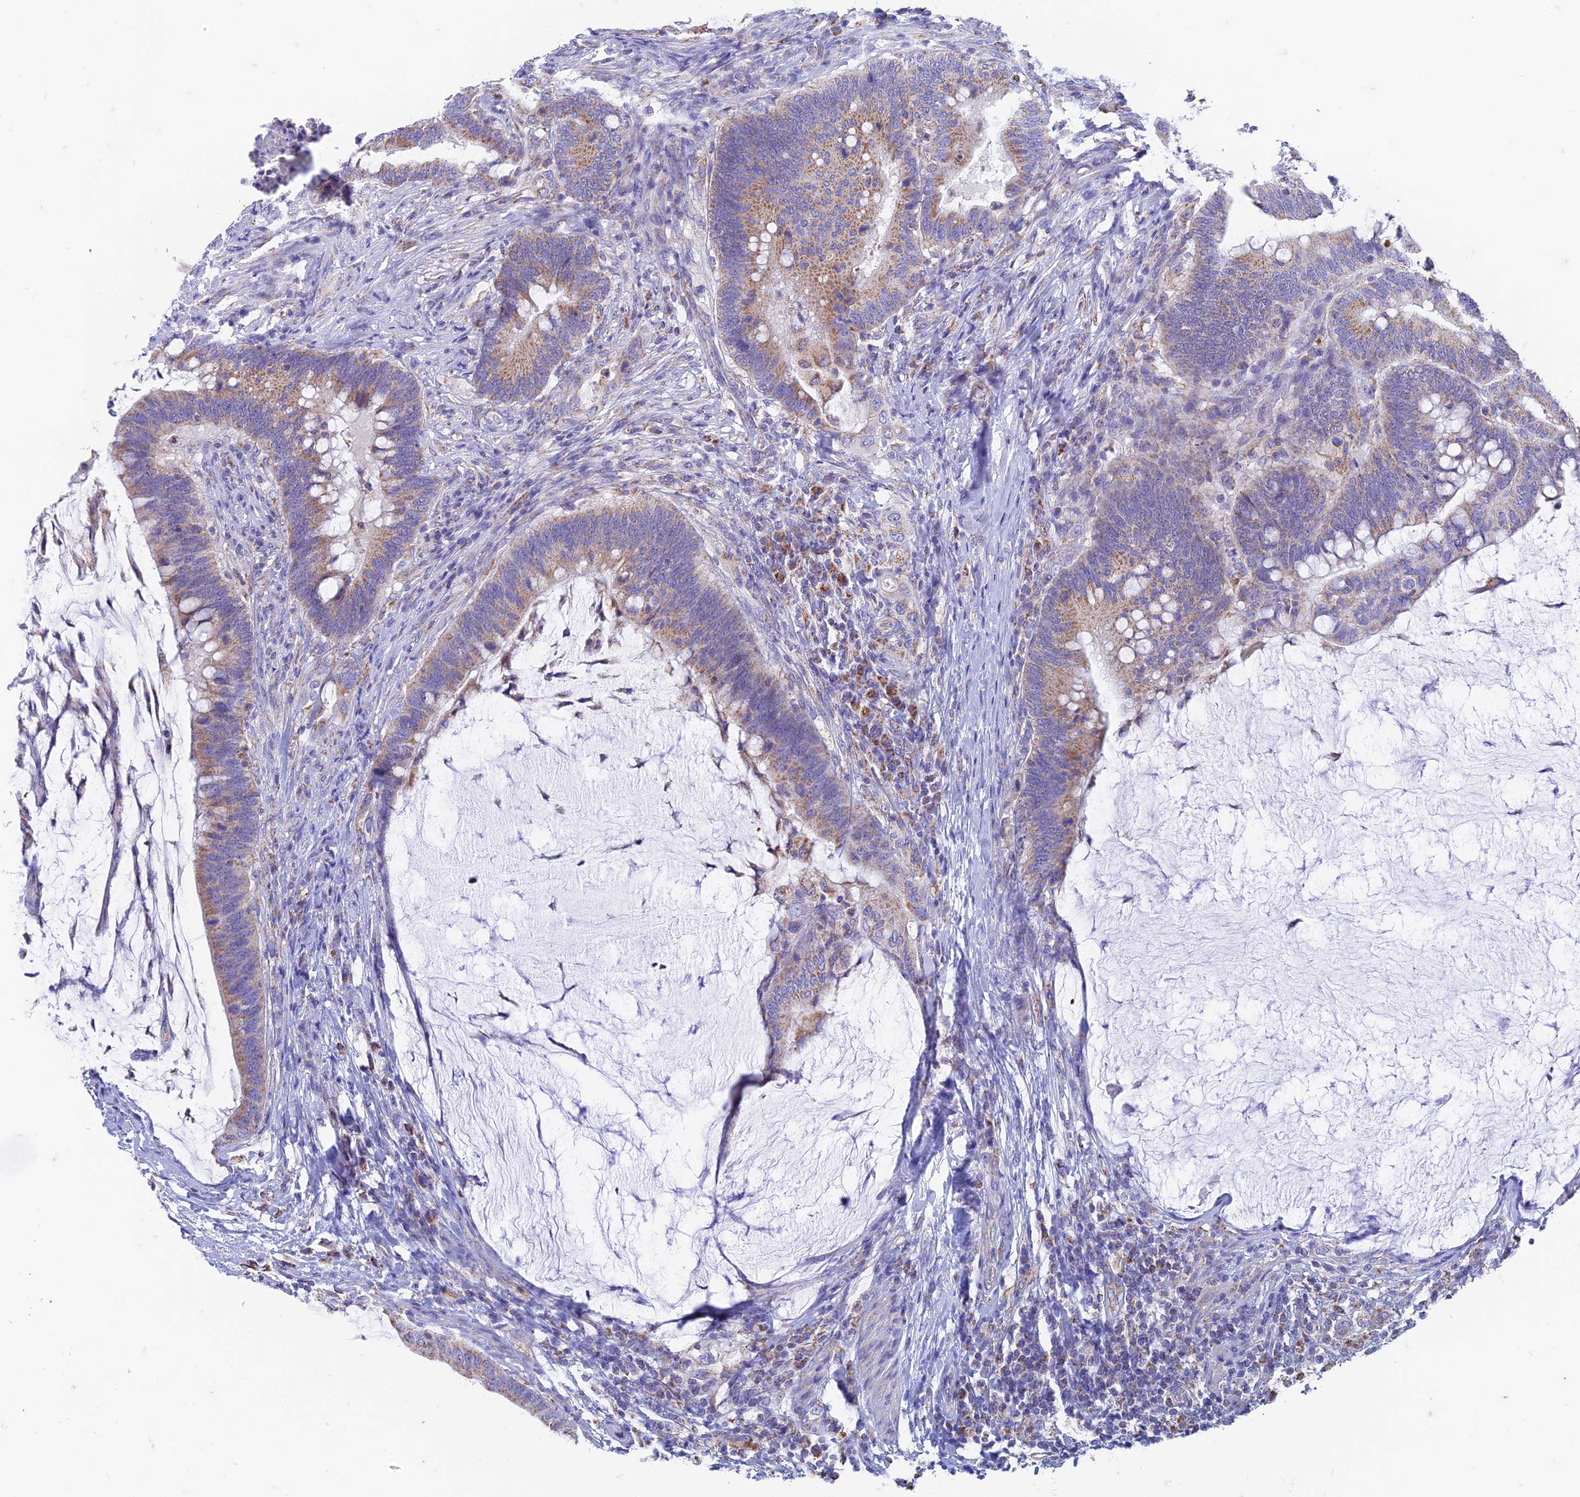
{"staining": {"intensity": "moderate", "quantity": ">75%", "location": "cytoplasmic/membranous"}, "tissue": "colorectal cancer", "cell_type": "Tumor cells", "image_type": "cancer", "snomed": [{"axis": "morphology", "description": "Adenocarcinoma, NOS"}, {"axis": "topography", "description": "Colon"}], "caption": "Tumor cells exhibit medium levels of moderate cytoplasmic/membranous staining in approximately >75% of cells in human adenocarcinoma (colorectal).", "gene": "ZNF181", "patient": {"sex": "female", "age": 66}}